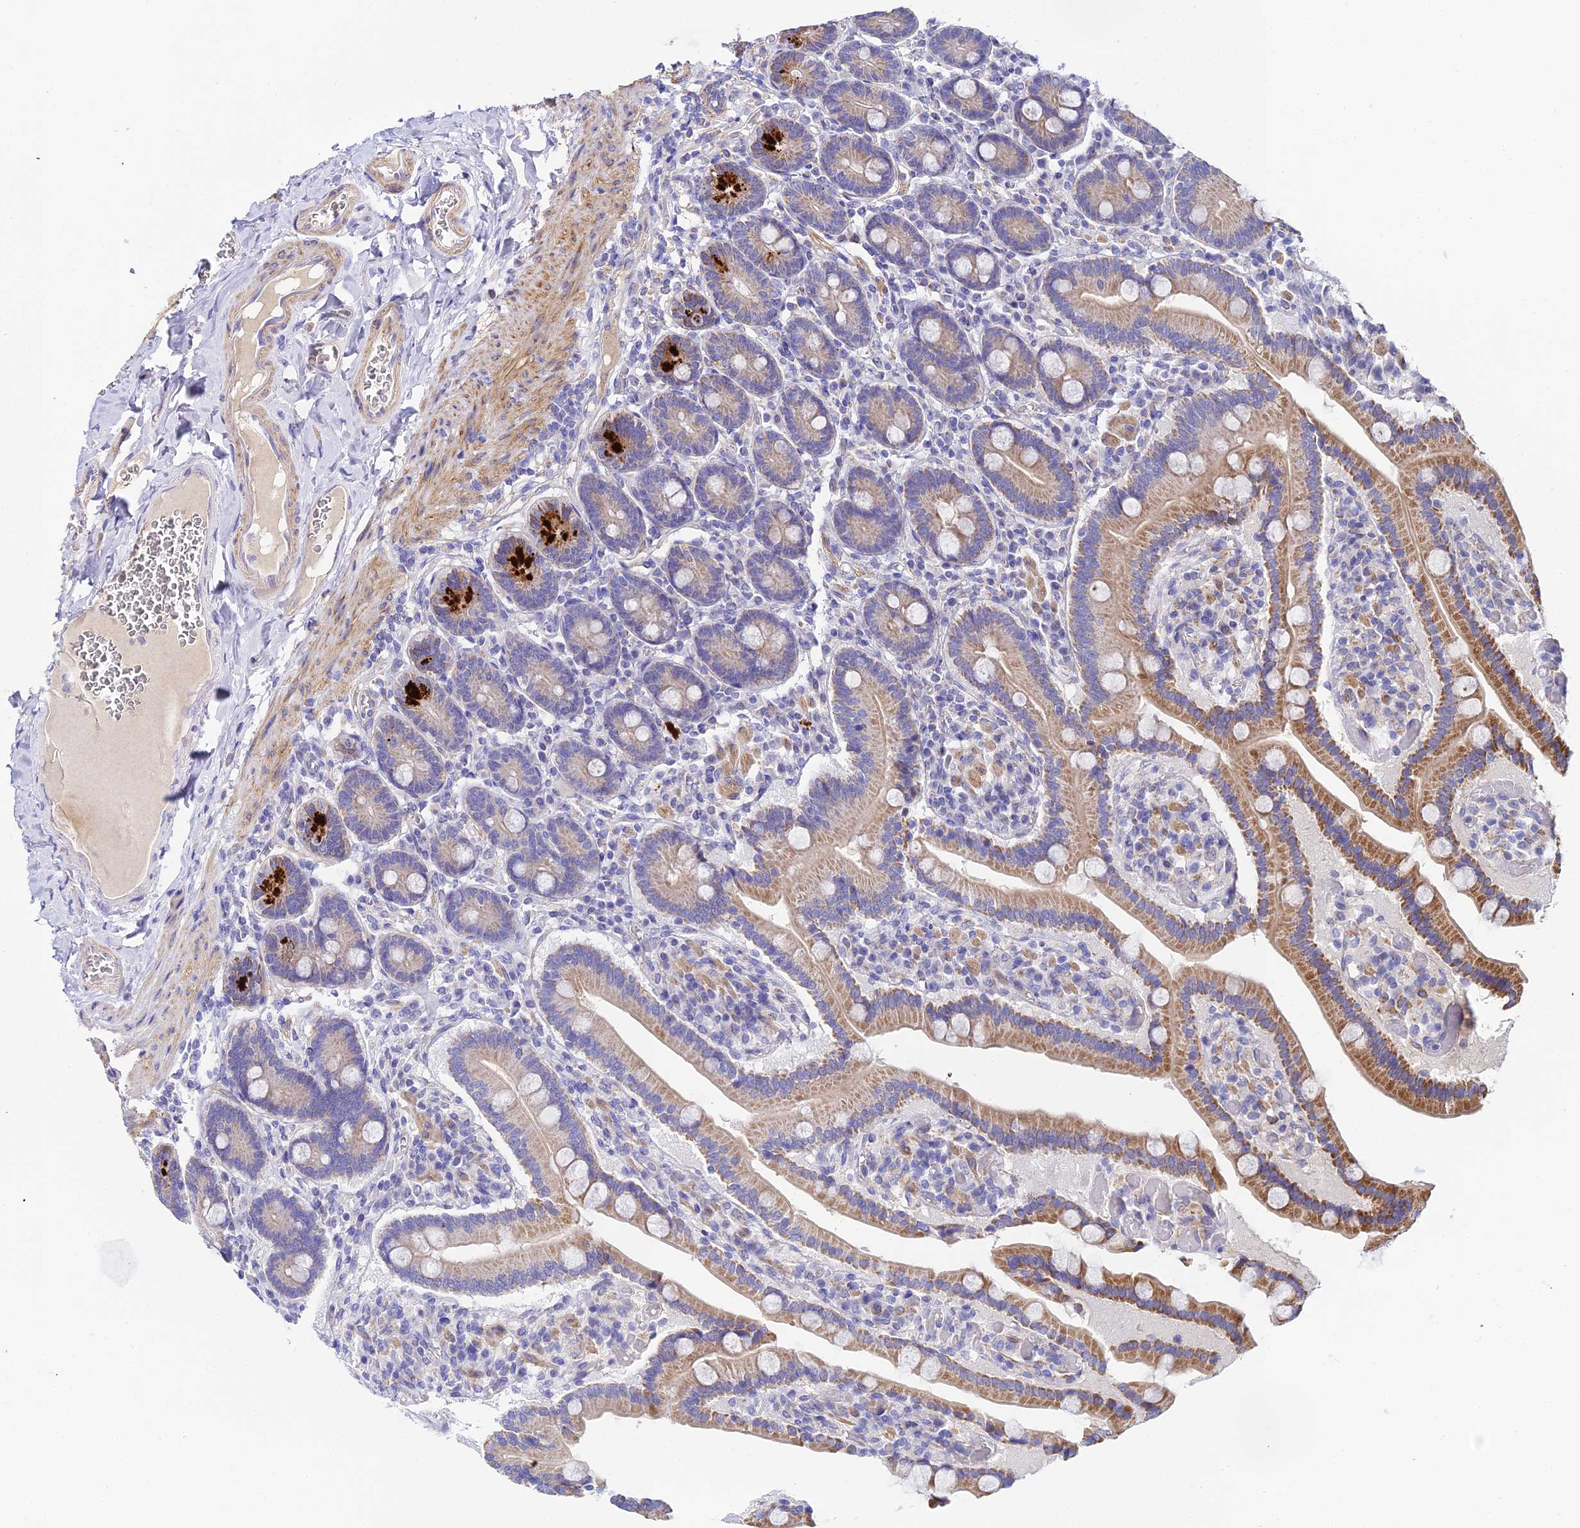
{"staining": {"intensity": "moderate", "quantity": ">75%", "location": "cytoplasmic/membranous"}, "tissue": "duodenum", "cell_type": "Glandular cells", "image_type": "normal", "snomed": [{"axis": "morphology", "description": "Normal tissue, NOS"}, {"axis": "topography", "description": "Duodenum"}], "caption": "An immunohistochemistry photomicrograph of unremarkable tissue is shown. Protein staining in brown shows moderate cytoplasmic/membranous positivity in duodenum within glandular cells. Using DAB (brown) and hematoxylin (blue) stains, captured at high magnification using brightfield microscopy.", "gene": "ACOT1", "patient": {"sex": "female", "age": 62}}